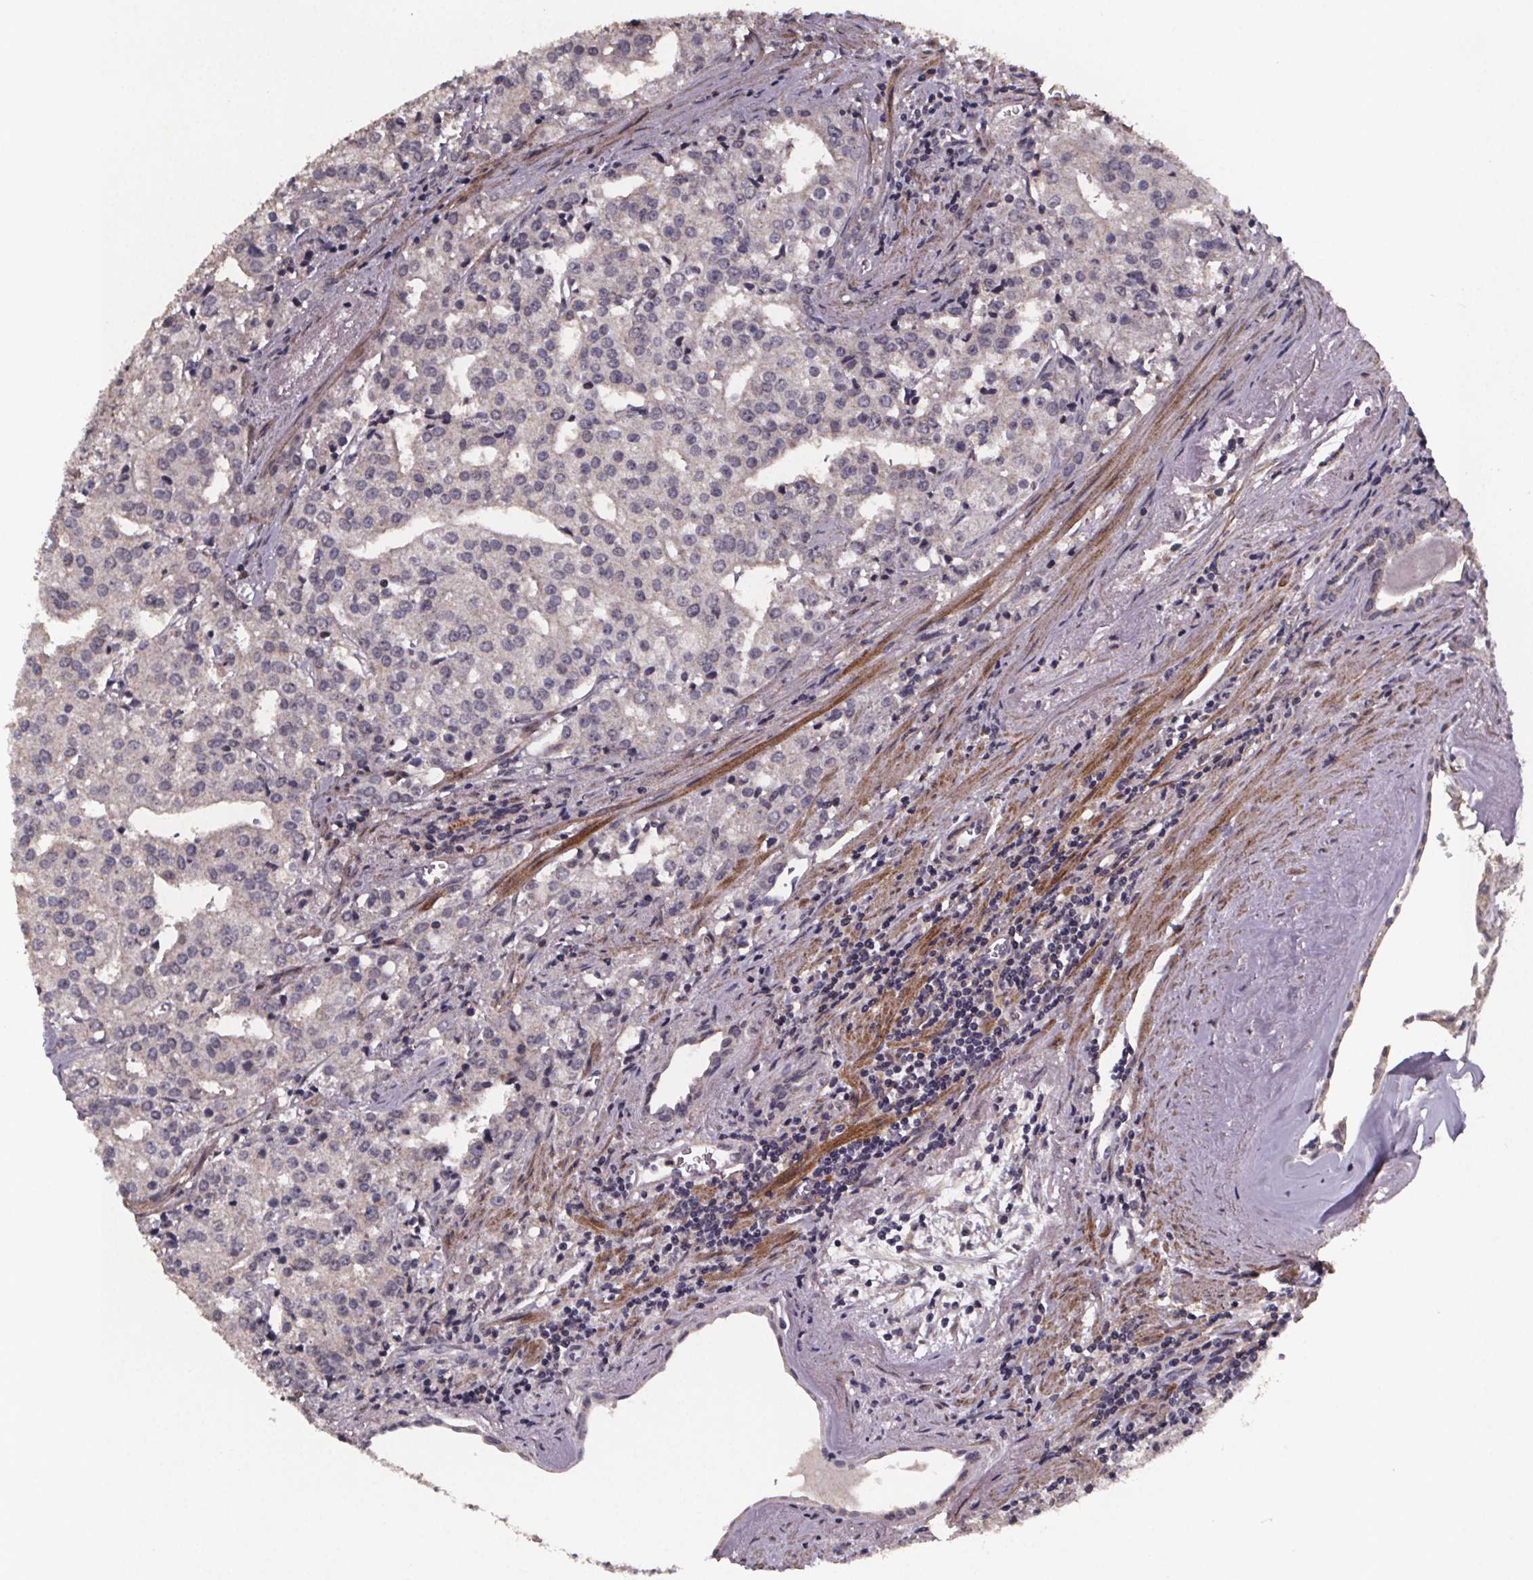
{"staining": {"intensity": "negative", "quantity": "none", "location": "none"}, "tissue": "prostate cancer", "cell_type": "Tumor cells", "image_type": "cancer", "snomed": [{"axis": "morphology", "description": "Adenocarcinoma, High grade"}, {"axis": "topography", "description": "Prostate"}], "caption": "The immunohistochemistry image has no significant positivity in tumor cells of prostate adenocarcinoma (high-grade) tissue.", "gene": "PALLD", "patient": {"sex": "male", "age": 68}}